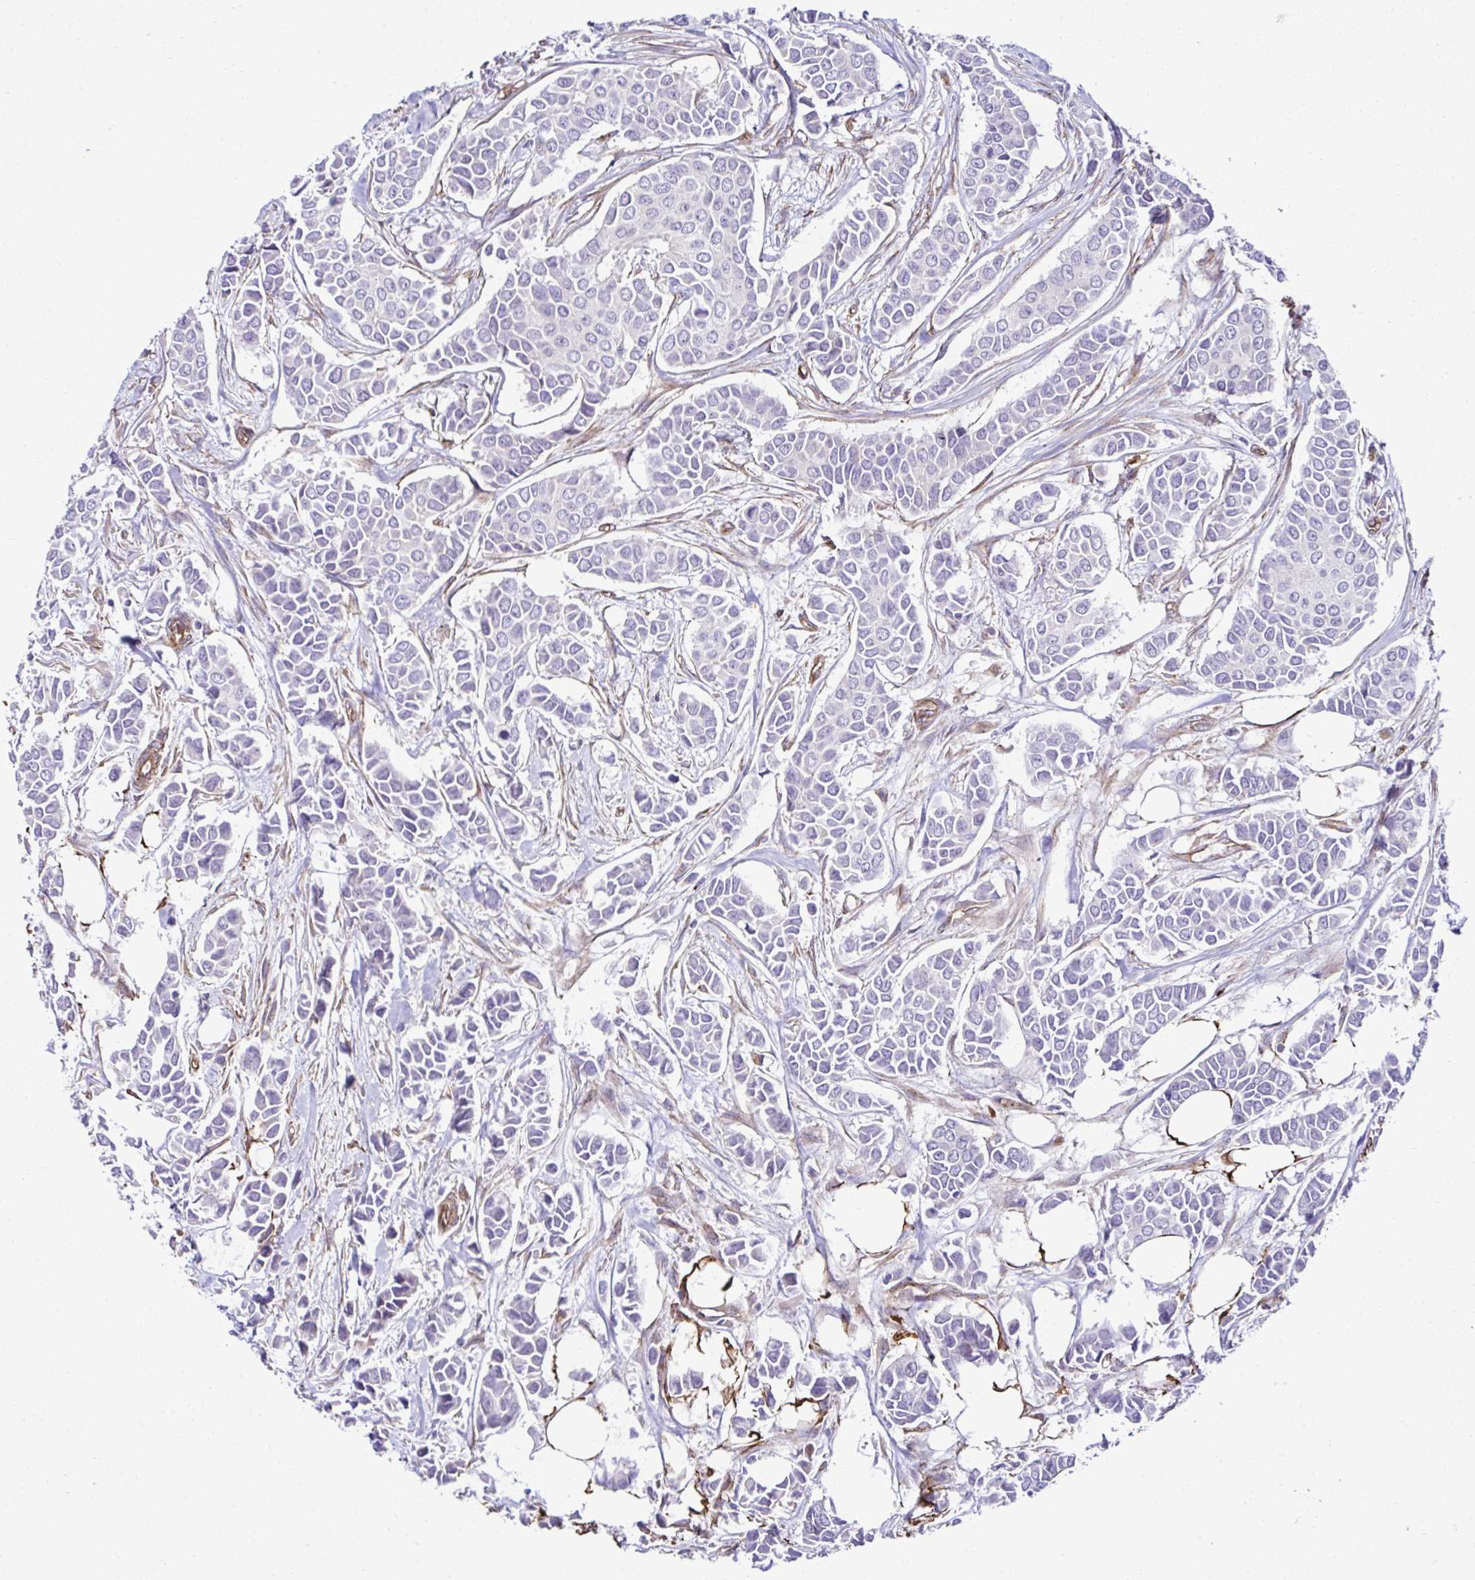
{"staining": {"intensity": "negative", "quantity": "none", "location": "none"}, "tissue": "breast cancer", "cell_type": "Tumor cells", "image_type": "cancer", "snomed": [{"axis": "morphology", "description": "Duct carcinoma"}, {"axis": "topography", "description": "Breast"}], "caption": "Tumor cells show no significant positivity in infiltrating ductal carcinoma (breast).", "gene": "TRIM52", "patient": {"sex": "female", "age": 84}}